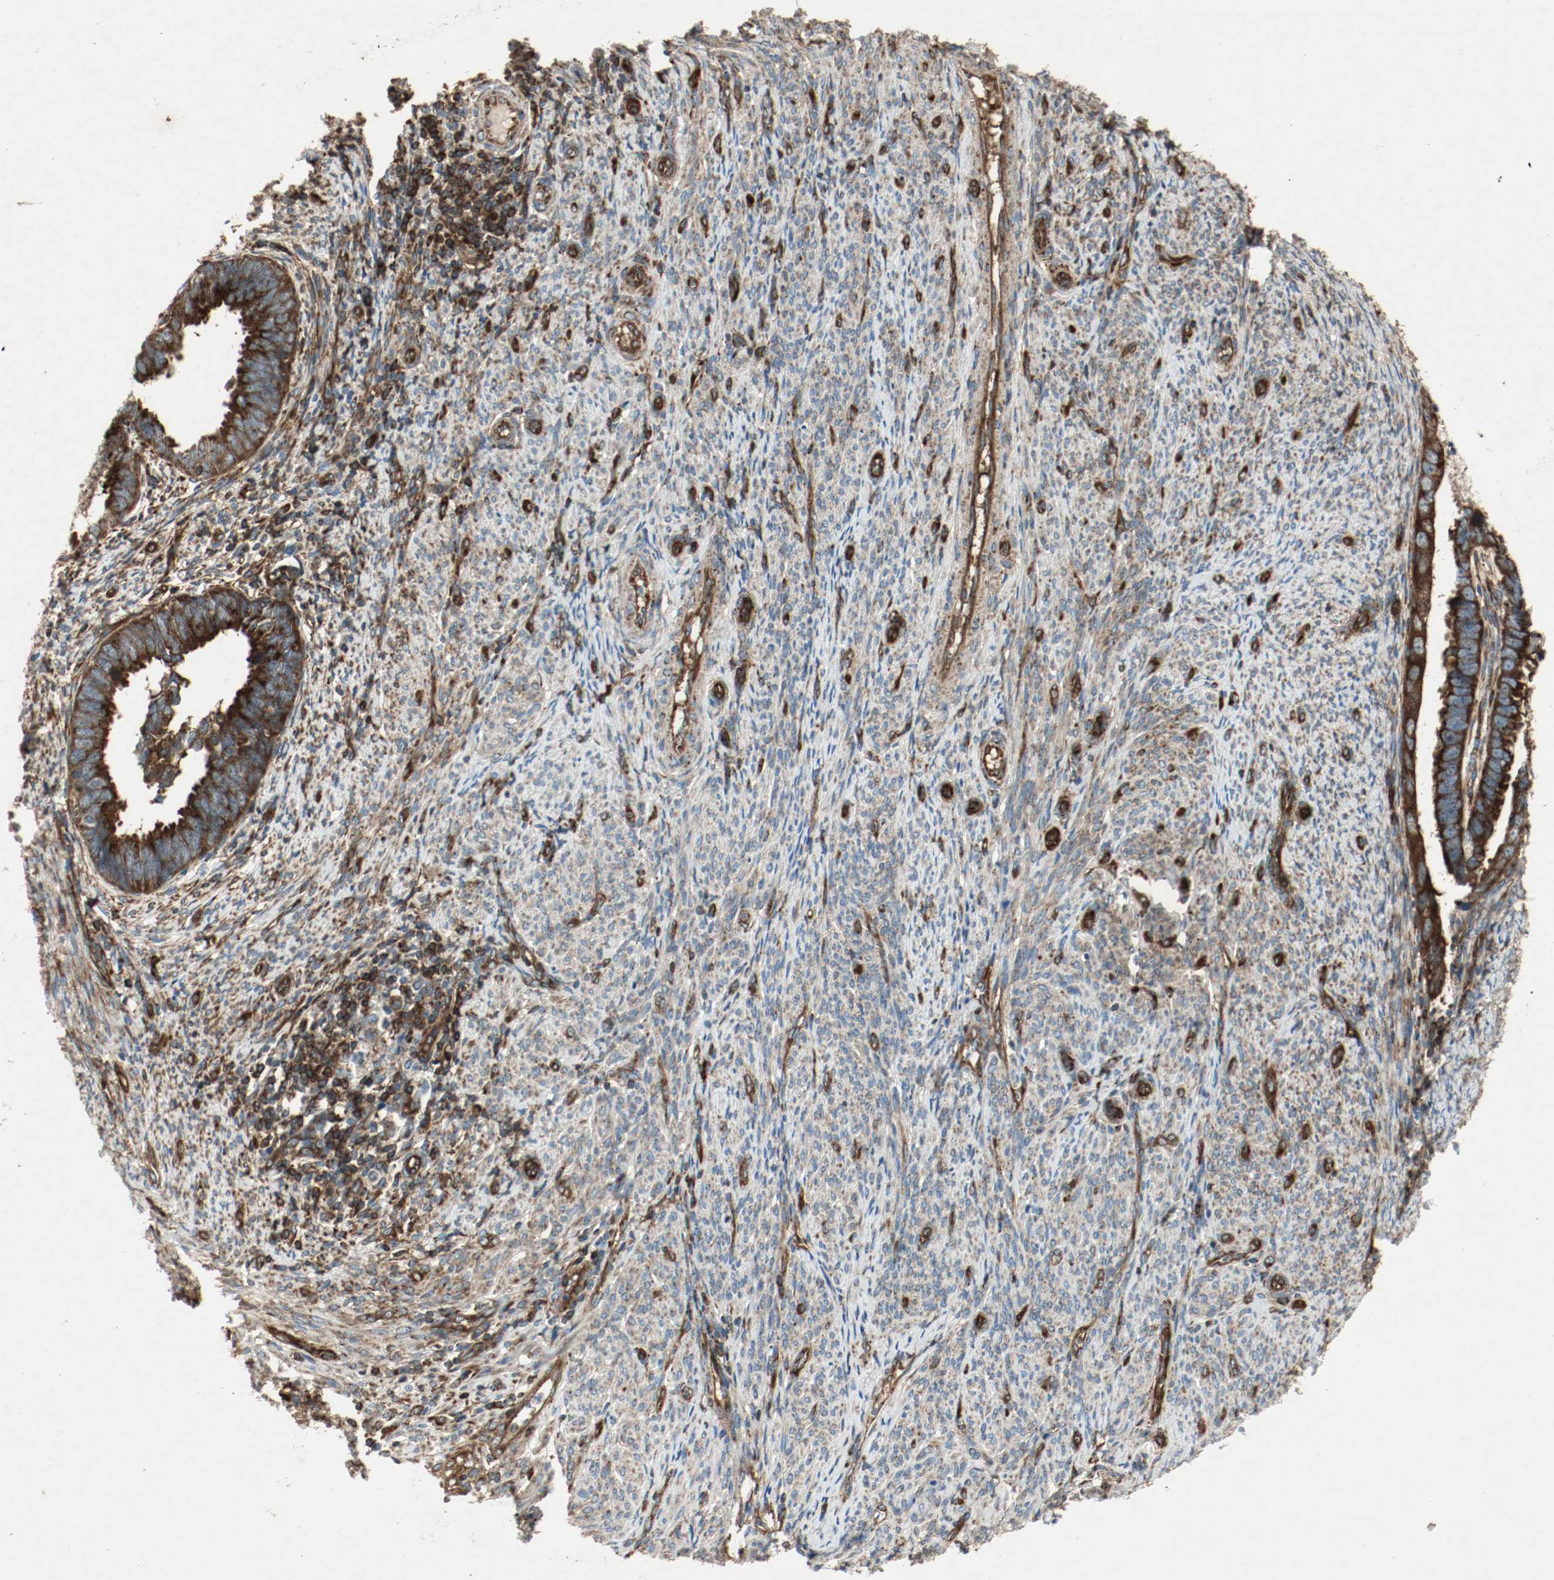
{"staining": {"intensity": "strong", "quantity": ">75%", "location": "cytoplasmic/membranous"}, "tissue": "endometrial cancer", "cell_type": "Tumor cells", "image_type": "cancer", "snomed": [{"axis": "morphology", "description": "Adenocarcinoma, NOS"}, {"axis": "topography", "description": "Endometrium"}], "caption": "This is an image of immunohistochemistry (IHC) staining of adenocarcinoma (endometrial), which shows strong positivity in the cytoplasmic/membranous of tumor cells.", "gene": "PLCG1", "patient": {"sex": "female", "age": 75}}